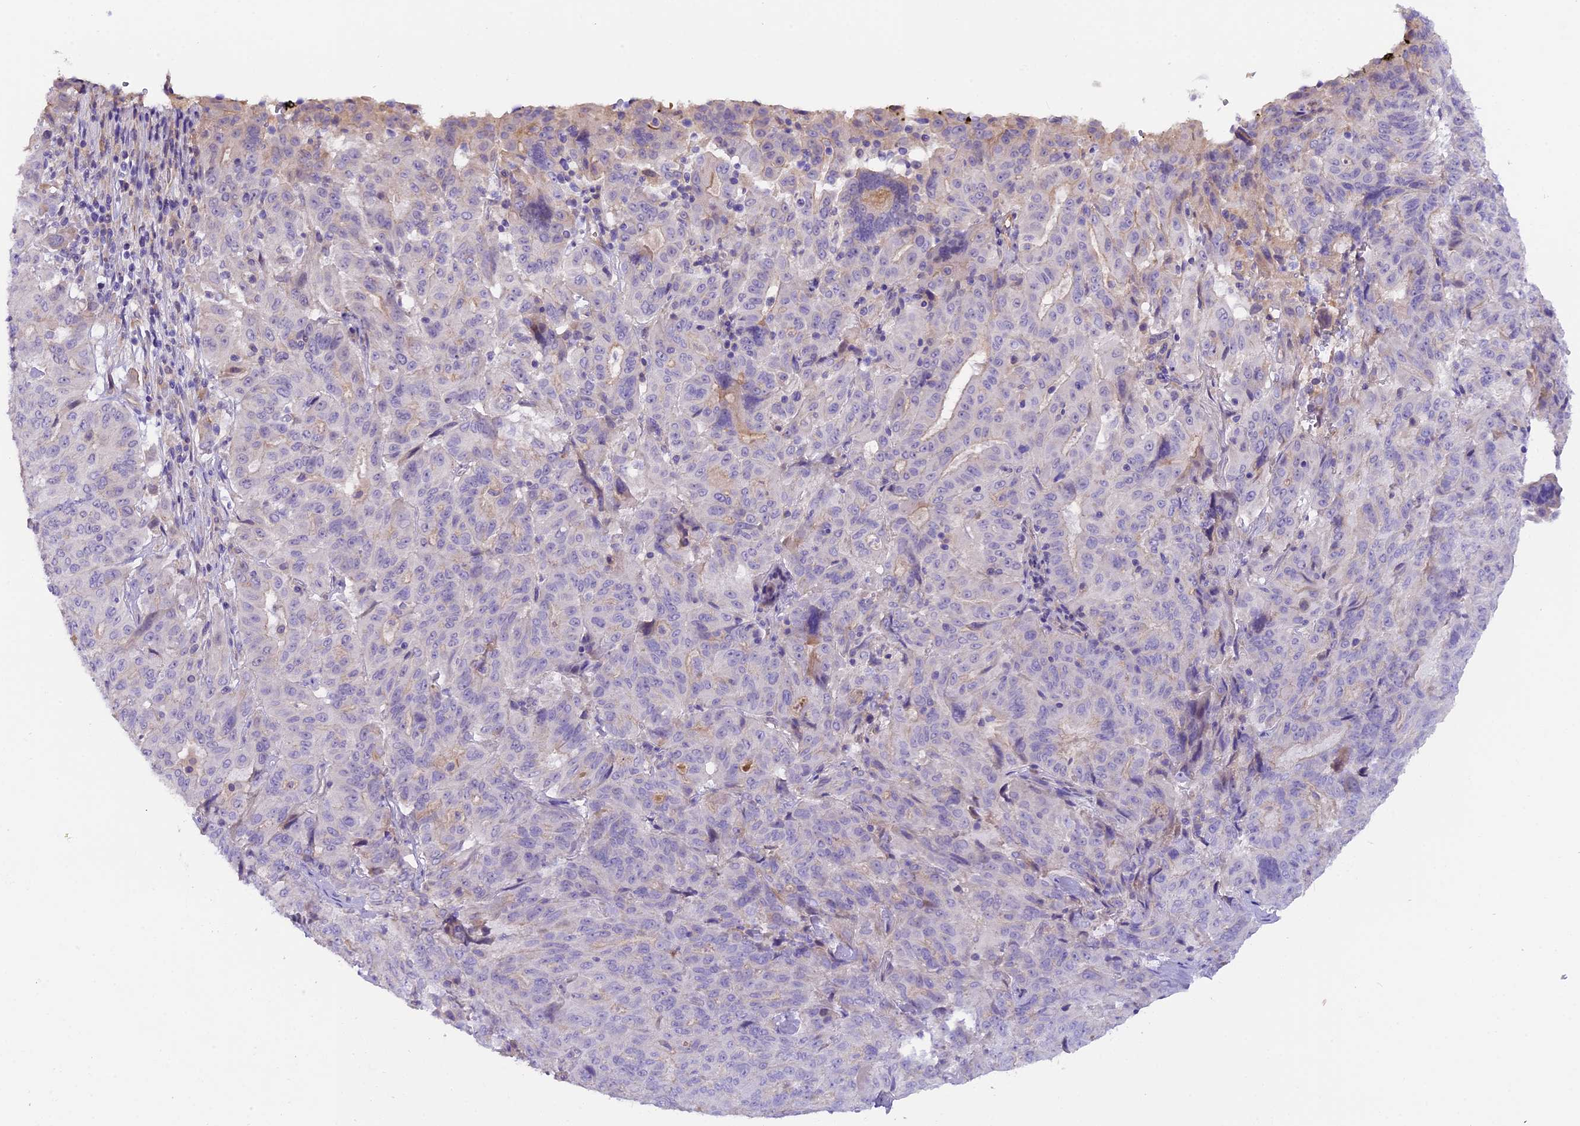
{"staining": {"intensity": "negative", "quantity": "none", "location": "none"}, "tissue": "pancreatic cancer", "cell_type": "Tumor cells", "image_type": "cancer", "snomed": [{"axis": "morphology", "description": "Adenocarcinoma, NOS"}, {"axis": "topography", "description": "Pancreas"}], "caption": "Photomicrograph shows no significant protein positivity in tumor cells of pancreatic adenocarcinoma. (DAB IHC visualized using brightfield microscopy, high magnification).", "gene": "CCDC32", "patient": {"sex": "male", "age": 63}}